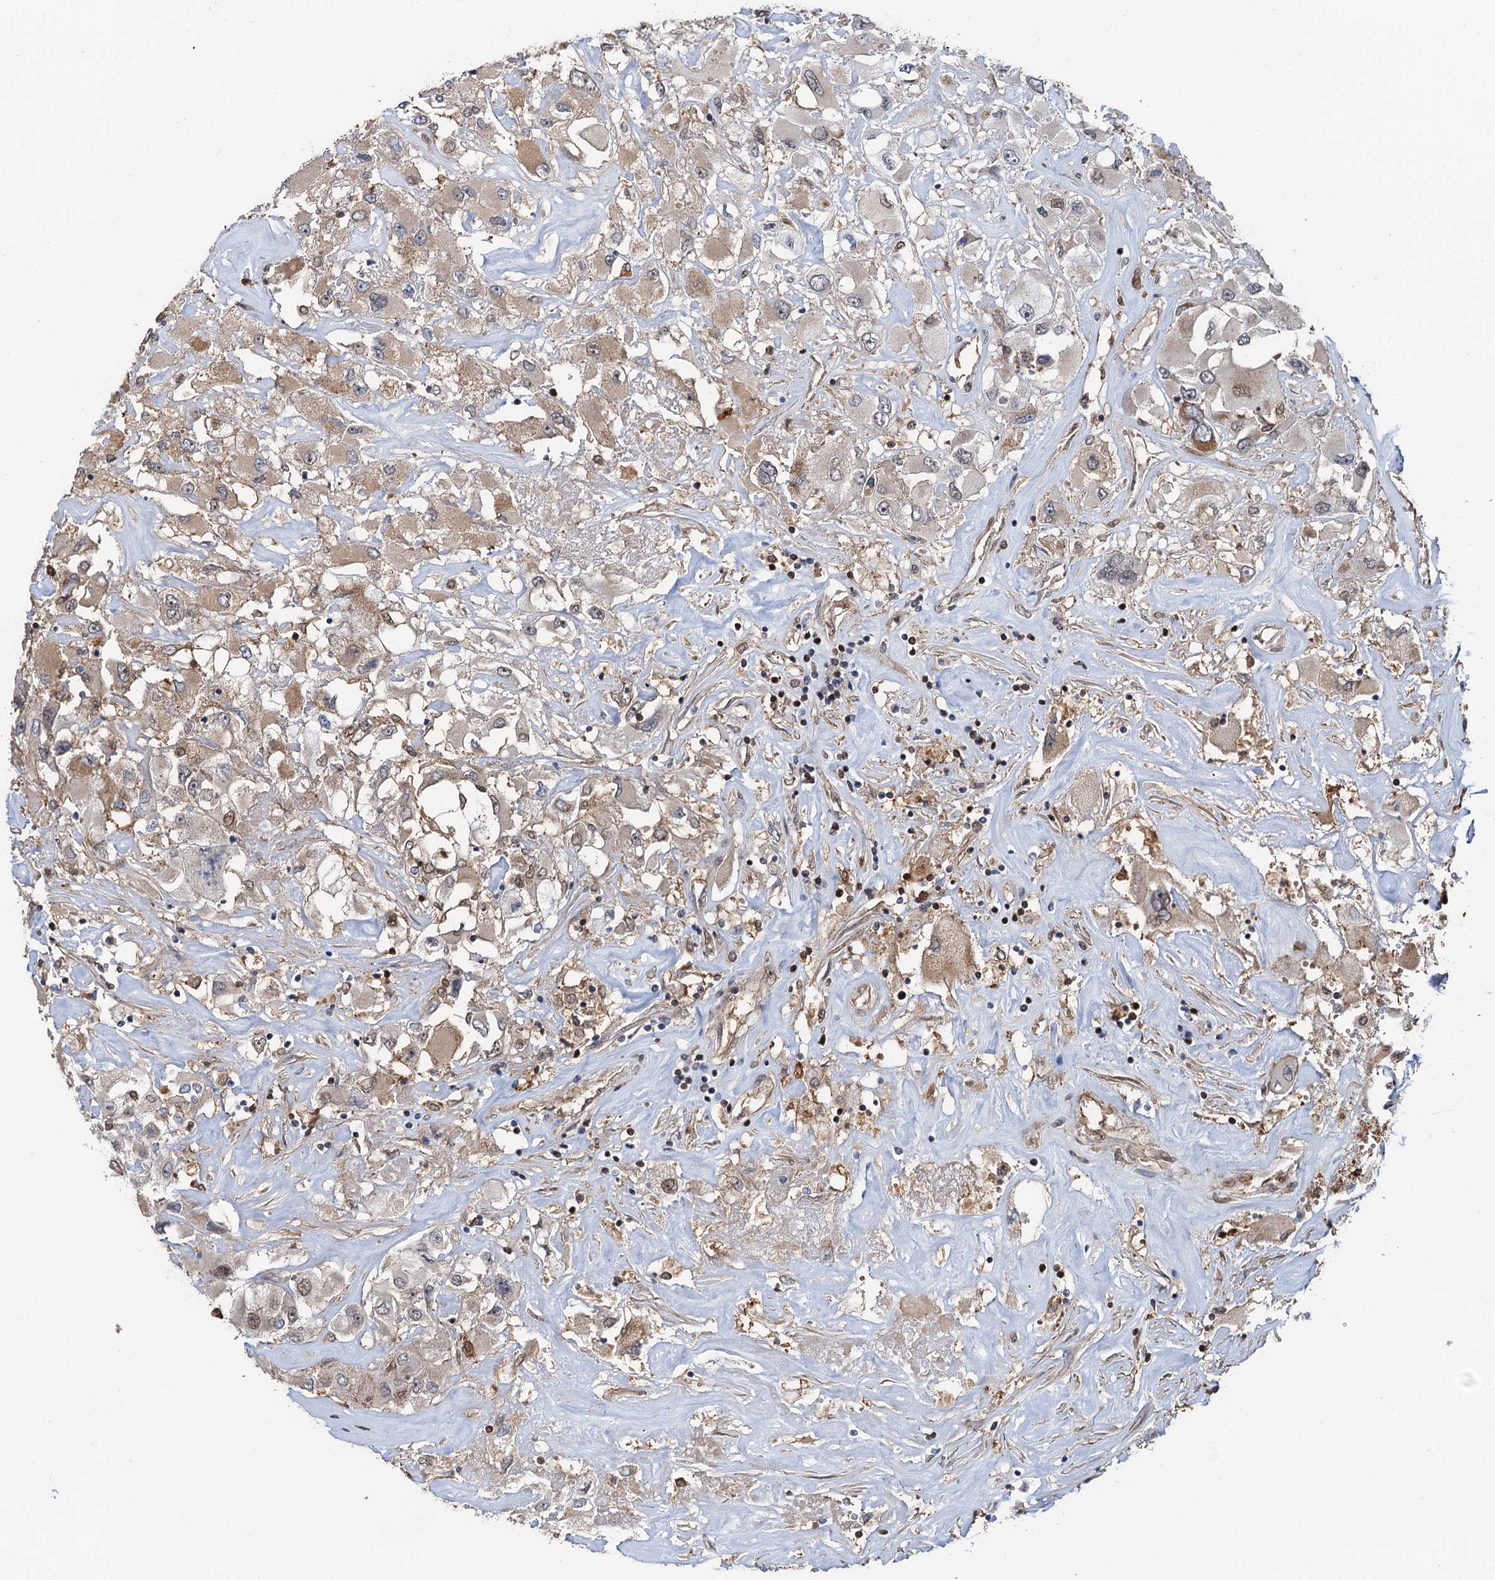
{"staining": {"intensity": "moderate", "quantity": "<25%", "location": "cytoplasmic/membranous"}, "tissue": "renal cancer", "cell_type": "Tumor cells", "image_type": "cancer", "snomed": [{"axis": "morphology", "description": "Adenocarcinoma, NOS"}, {"axis": "topography", "description": "Kidney"}], "caption": "Brown immunohistochemical staining in renal adenocarcinoma demonstrates moderate cytoplasmic/membranous staining in approximately <25% of tumor cells. (Stains: DAB in brown, nuclei in blue, Microscopy: brightfield microscopy at high magnification).", "gene": "ZNF609", "patient": {"sex": "female", "age": 52}}